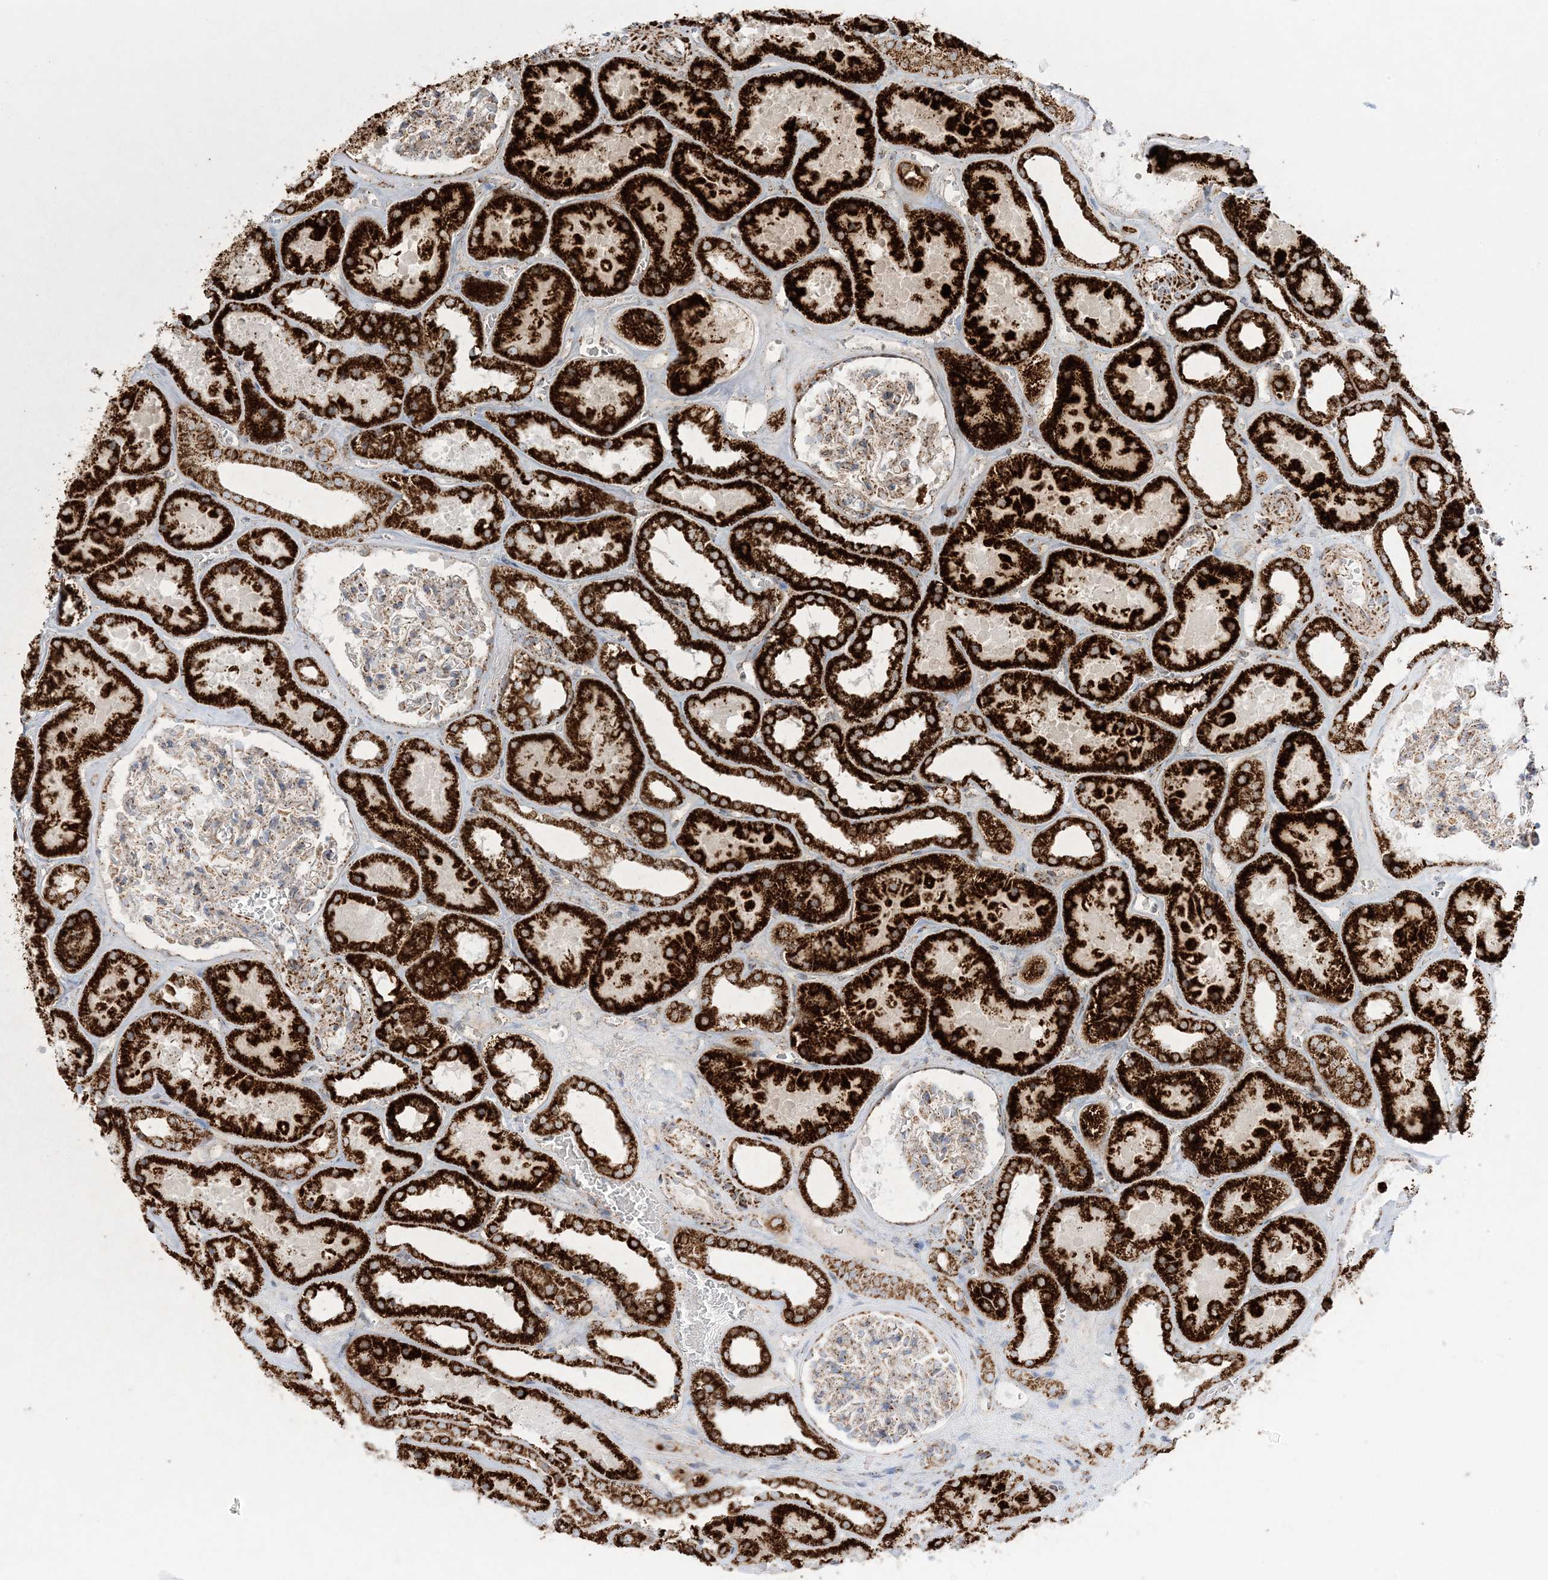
{"staining": {"intensity": "moderate", "quantity": ">75%", "location": "cytoplasmic/membranous"}, "tissue": "kidney", "cell_type": "Cells in glomeruli", "image_type": "normal", "snomed": [{"axis": "morphology", "description": "Normal tissue, NOS"}, {"axis": "topography", "description": "Kidney"}], "caption": "Moderate cytoplasmic/membranous positivity is appreciated in about >75% of cells in glomeruli in benign kidney.", "gene": "MRPS36", "patient": {"sex": "female", "age": 41}}